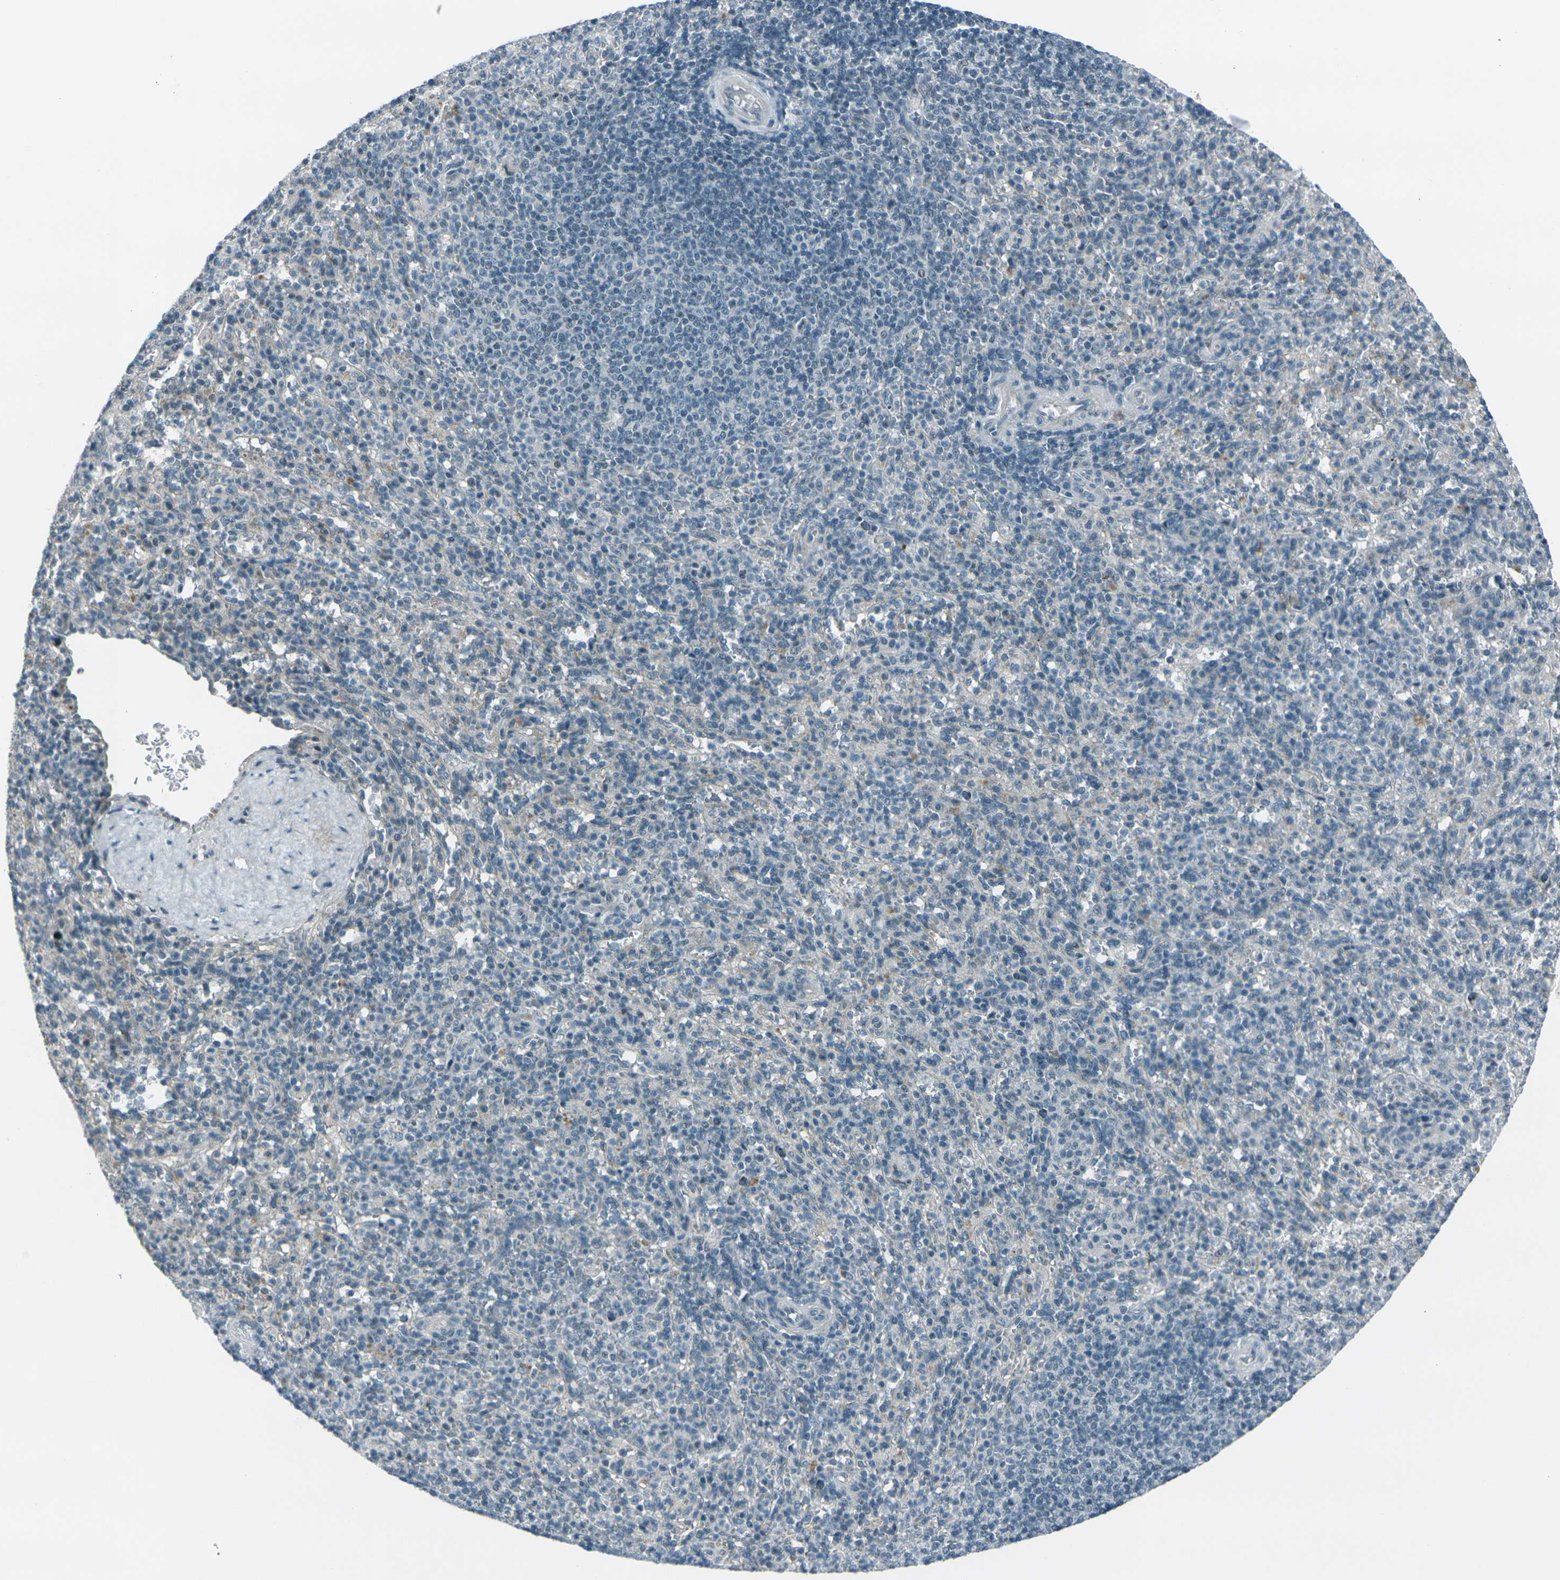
{"staining": {"intensity": "negative", "quantity": "none", "location": "none"}, "tissue": "spleen", "cell_type": "Cells in red pulp", "image_type": "normal", "snomed": [{"axis": "morphology", "description": "Normal tissue, NOS"}, {"axis": "topography", "description": "Spleen"}], "caption": "Immunohistochemical staining of normal human spleen displays no significant positivity in cells in red pulp.", "gene": "GPR19", "patient": {"sex": "male", "age": 36}}